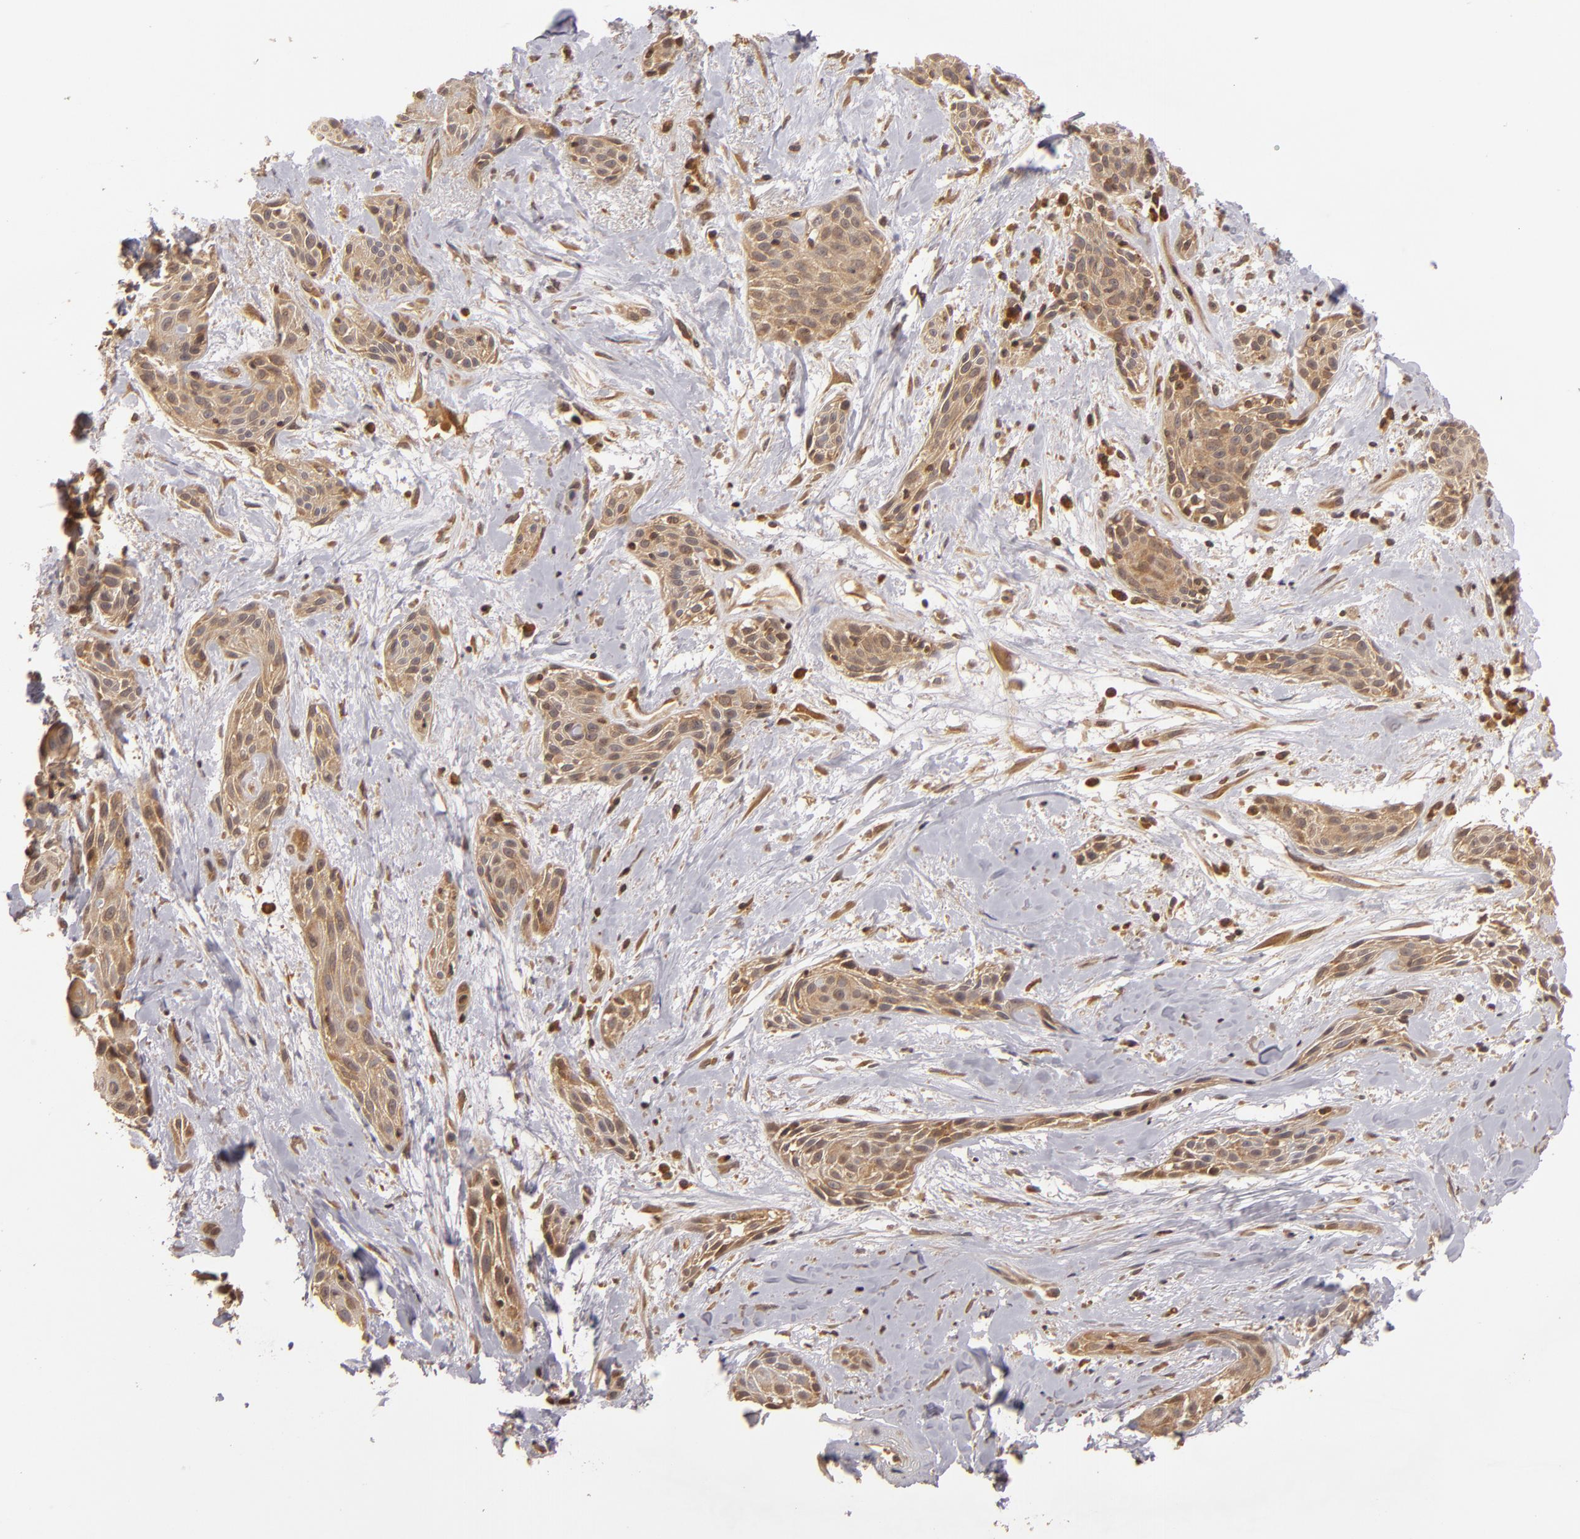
{"staining": {"intensity": "moderate", "quantity": ">75%", "location": "cytoplasmic/membranous"}, "tissue": "skin cancer", "cell_type": "Tumor cells", "image_type": "cancer", "snomed": [{"axis": "morphology", "description": "Squamous cell carcinoma, NOS"}, {"axis": "topography", "description": "Skin"}, {"axis": "topography", "description": "Anal"}], "caption": "Human skin cancer stained for a protein (brown) demonstrates moderate cytoplasmic/membranous positive positivity in about >75% of tumor cells.", "gene": "MAPK3", "patient": {"sex": "male", "age": 64}}